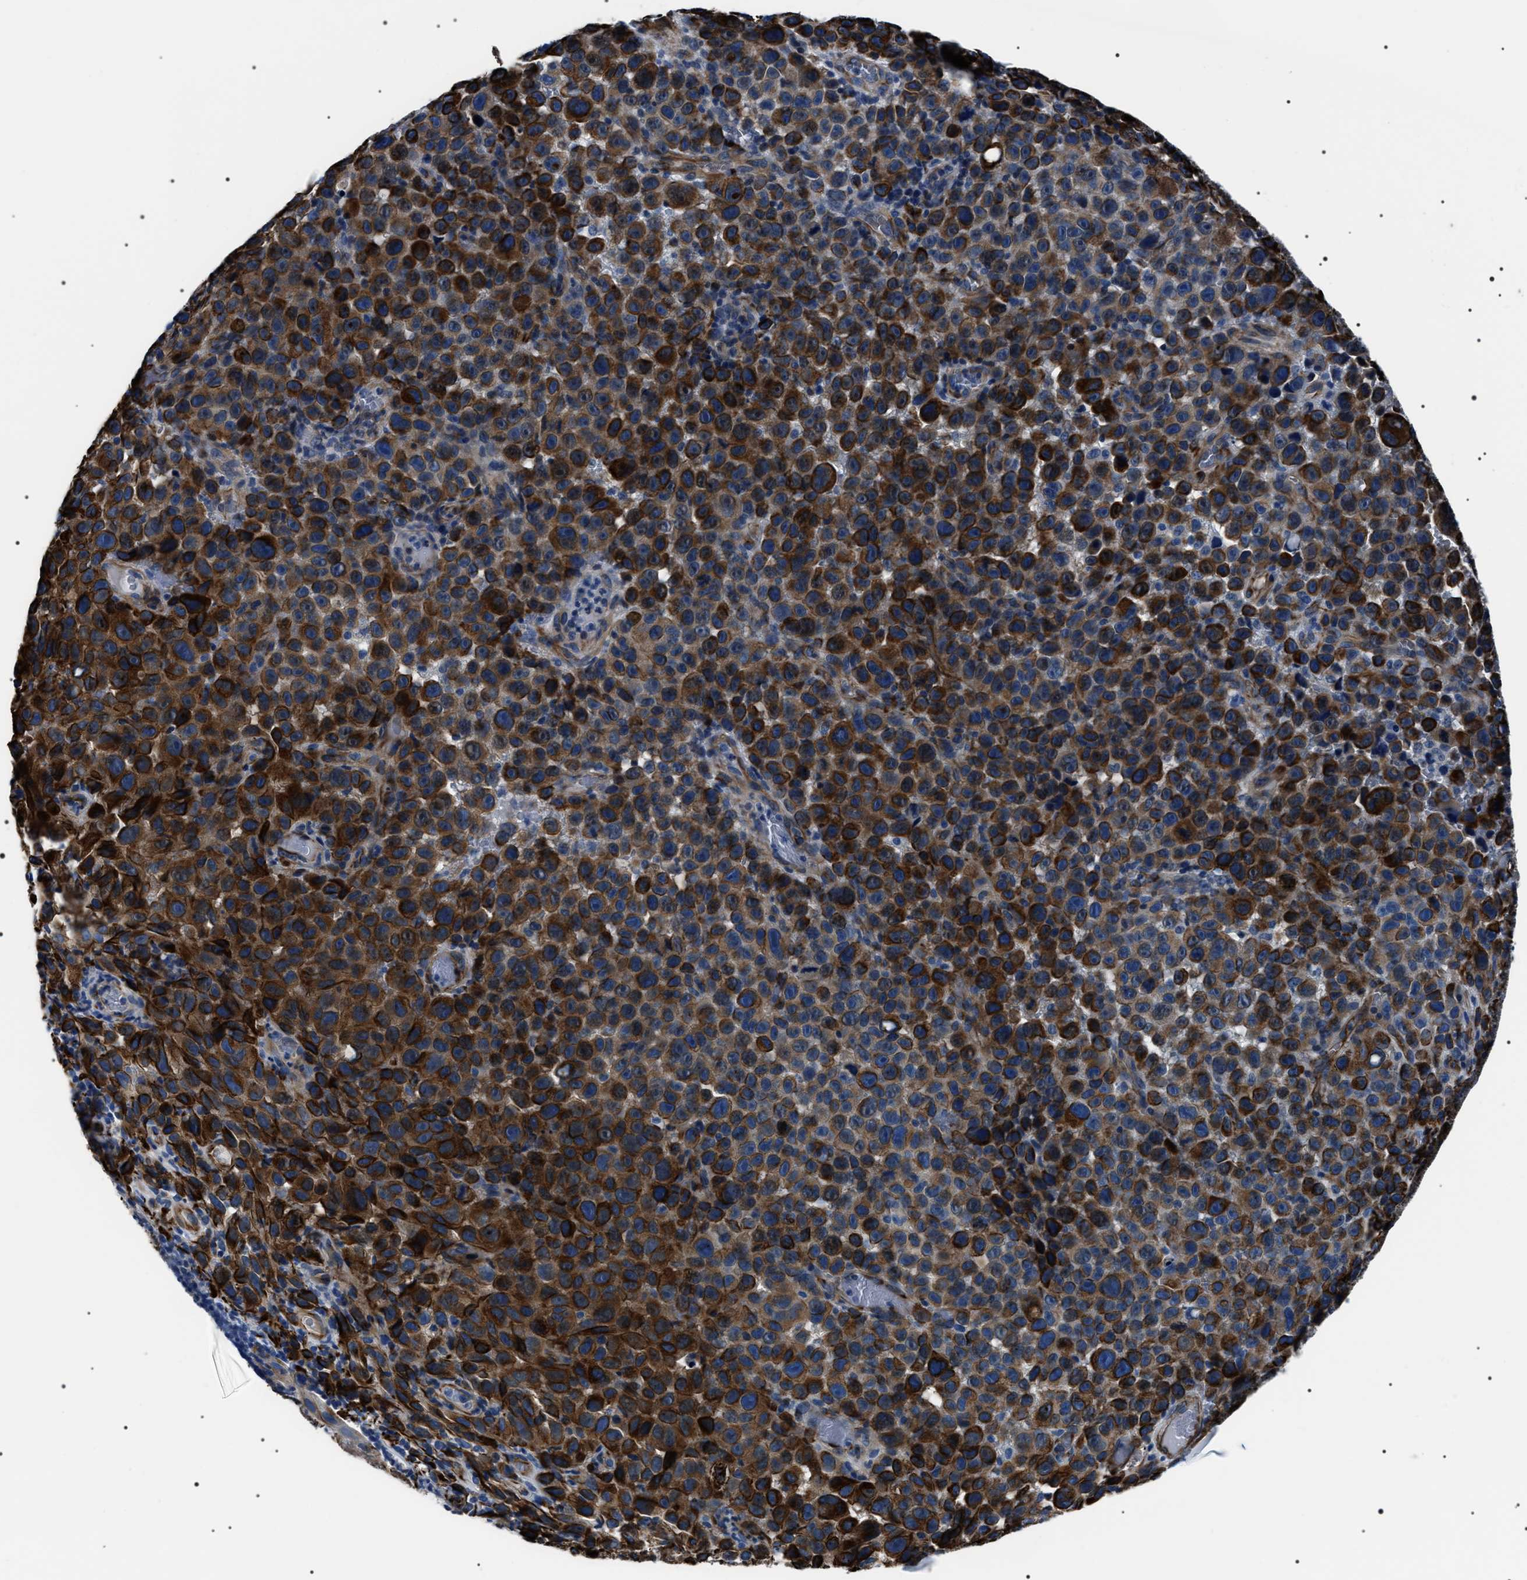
{"staining": {"intensity": "strong", "quantity": ">75%", "location": "cytoplasmic/membranous"}, "tissue": "melanoma", "cell_type": "Tumor cells", "image_type": "cancer", "snomed": [{"axis": "morphology", "description": "Malignant melanoma, NOS"}, {"axis": "topography", "description": "Skin"}], "caption": "Immunohistochemistry photomicrograph of malignant melanoma stained for a protein (brown), which displays high levels of strong cytoplasmic/membranous positivity in about >75% of tumor cells.", "gene": "BAG2", "patient": {"sex": "female", "age": 82}}